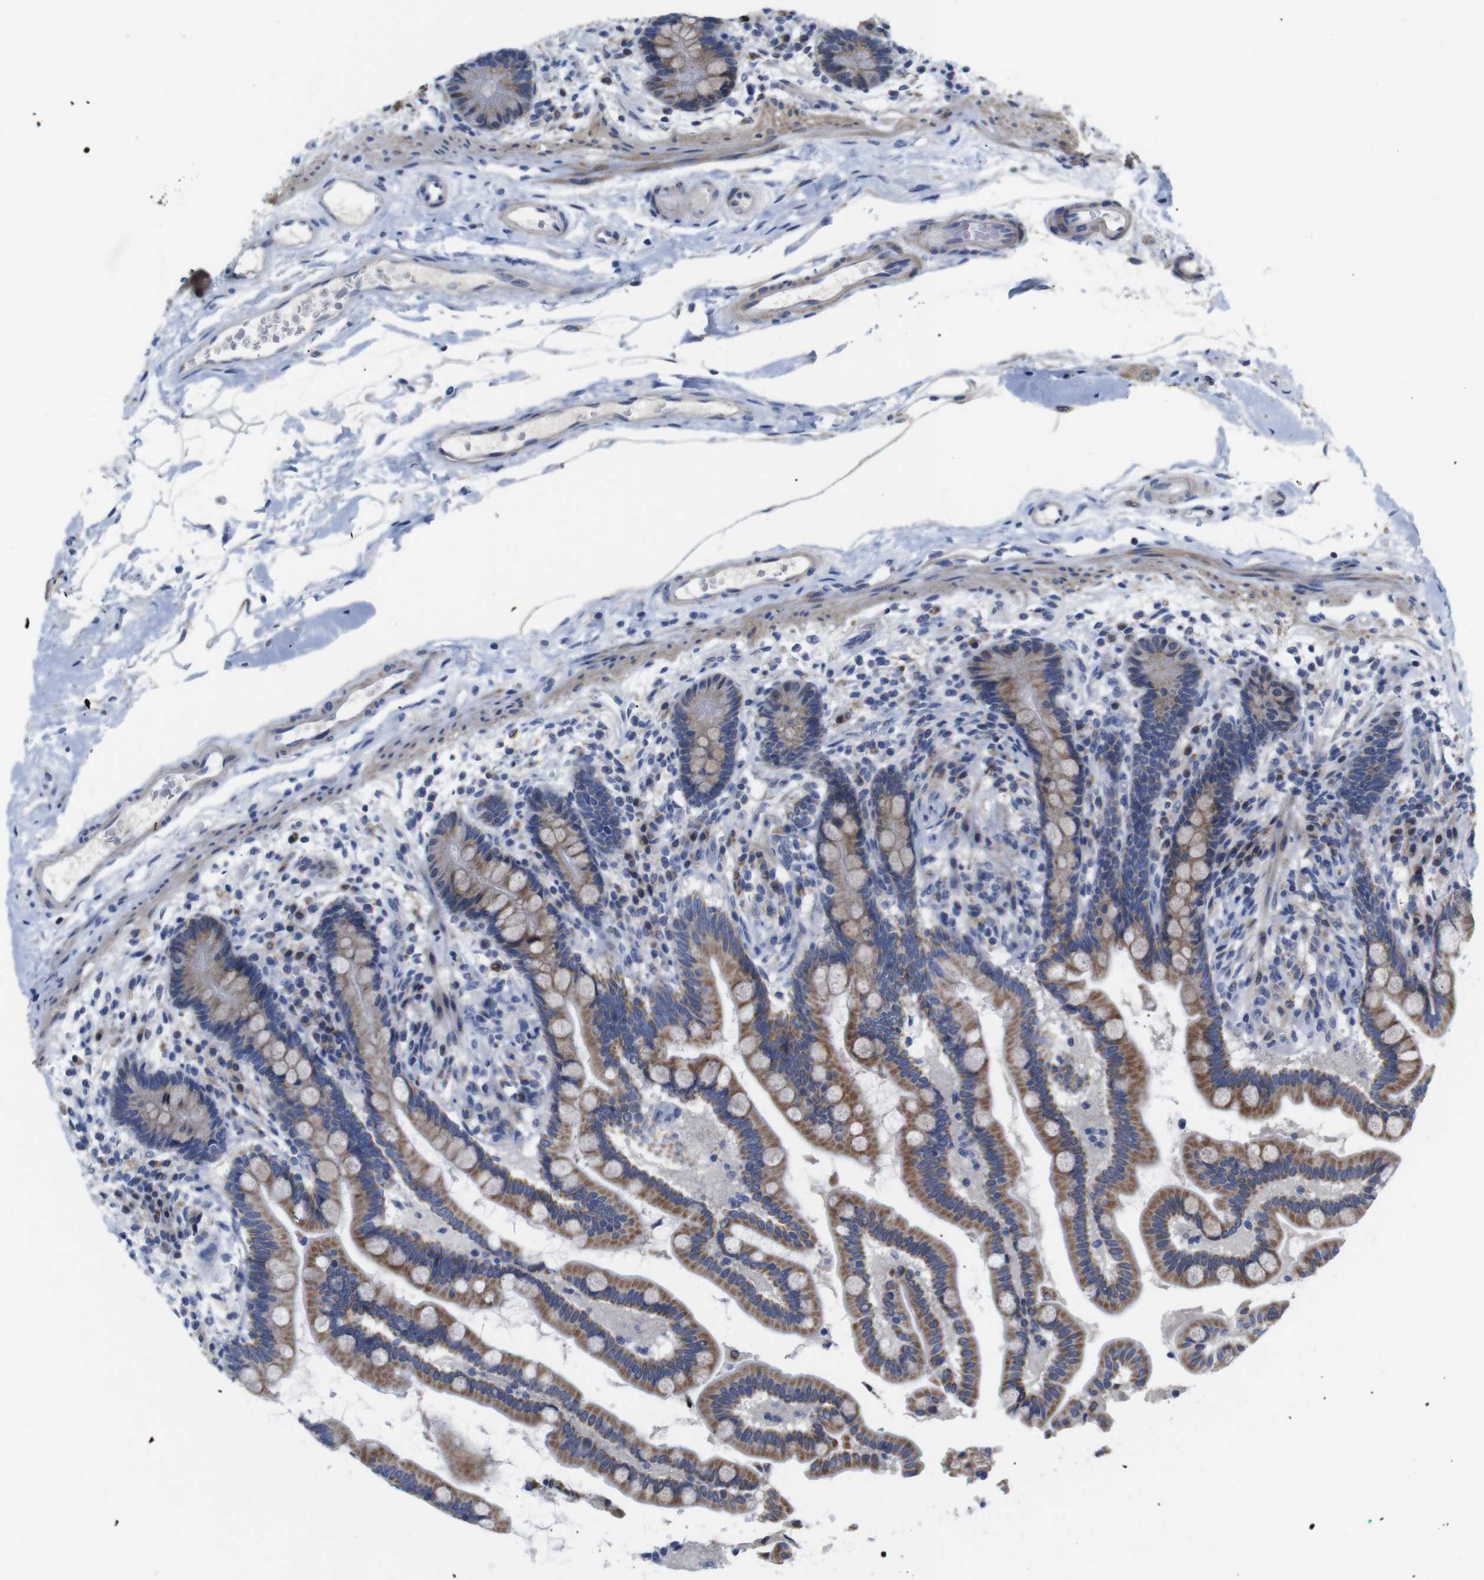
{"staining": {"intensity": "weak", "quantity": "25%-75%", "location": "cytoplasmic/membranous"}, "tissue": "colon", "cell_type": "Endothelial cells", "image_type": "normal", "snomed": [{"axis": "morphology", "description": "Normal tissue, NOS"}, {"axis": "topography", "description": "Colon"}], "caption": "Immunohistochemistry (DAB (3,3'-diaminobenzidine)) staining of unremarkable colon demonstrates weak cytoplasmic/membranous protein expression in about 25%-75% of endothelial cells. The protein of interest is stained brown, and the nuclei are stained in blue (DAB IHC with brightfield microscopy, high magnification).", "gene": "LRRC55", "patient": {"sex": "male", "age": 73}}